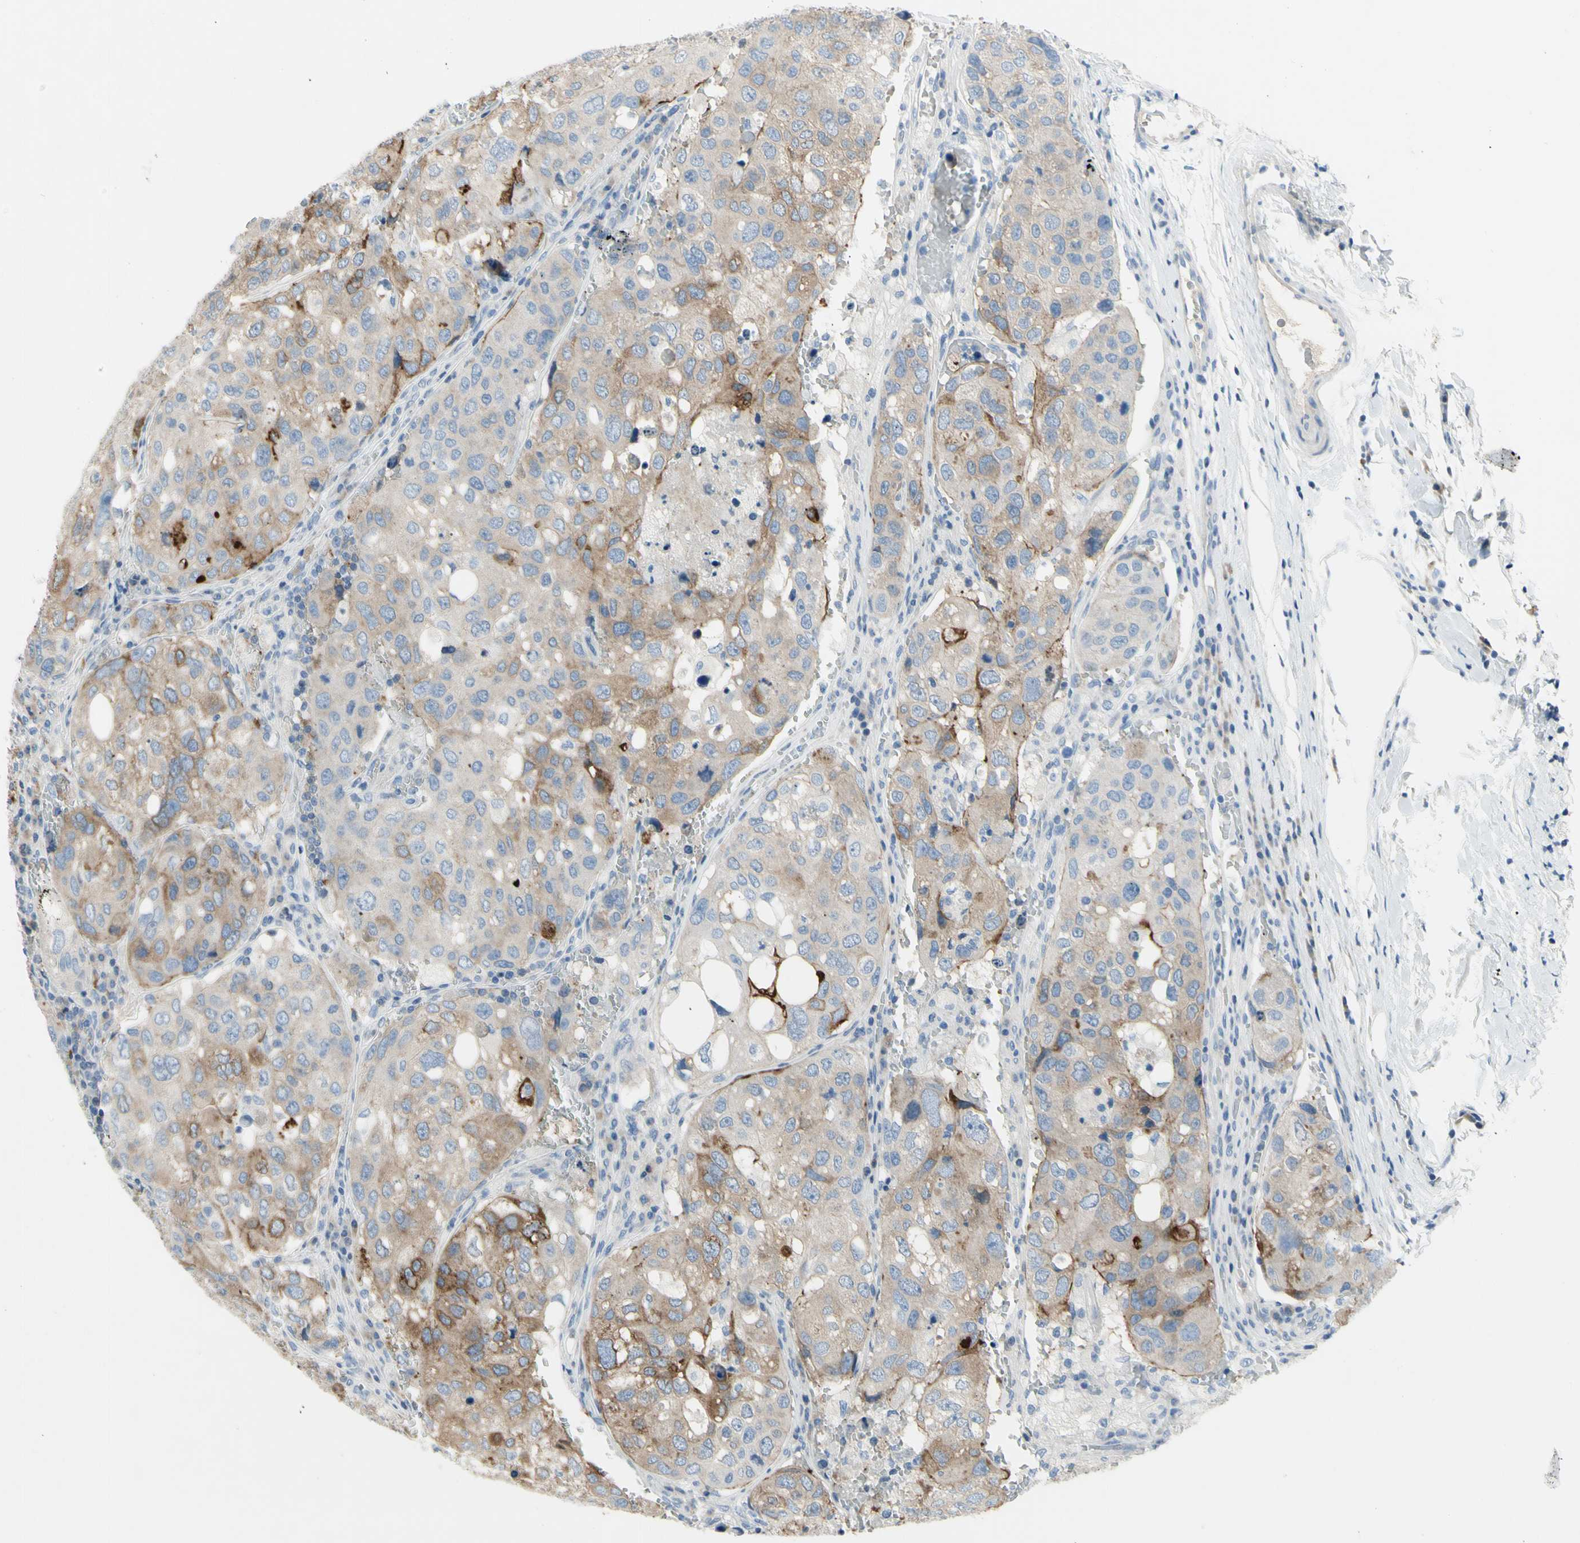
{"staining": {"intensity": "weak", "quantity": ">75%", "location": "cytoplasmic/membranous"}, "tissue": "urothelial cancer", "cell_type": "Tumor cells", "image_type": "cancer", "snomed": [{"axis": "morphology", "description": "Urothelial carcinoma, High grade"}, {"axis": "topography", "description": "Lymph node"}, {"axis": "topography", "description": "Urinary bladder"}], "caption": "High-magnification brightfield microscopy of urothelial carcinoma (high-grade) stained with DAB (brown) and counterstained with hematoxylin (blue). tumor cells exhibit weak cytoplasmic/membranous positivity is appreciated in about>75% of cells.", "gene": "MUC1", "patient": {"sex": "male", "age": 51}}